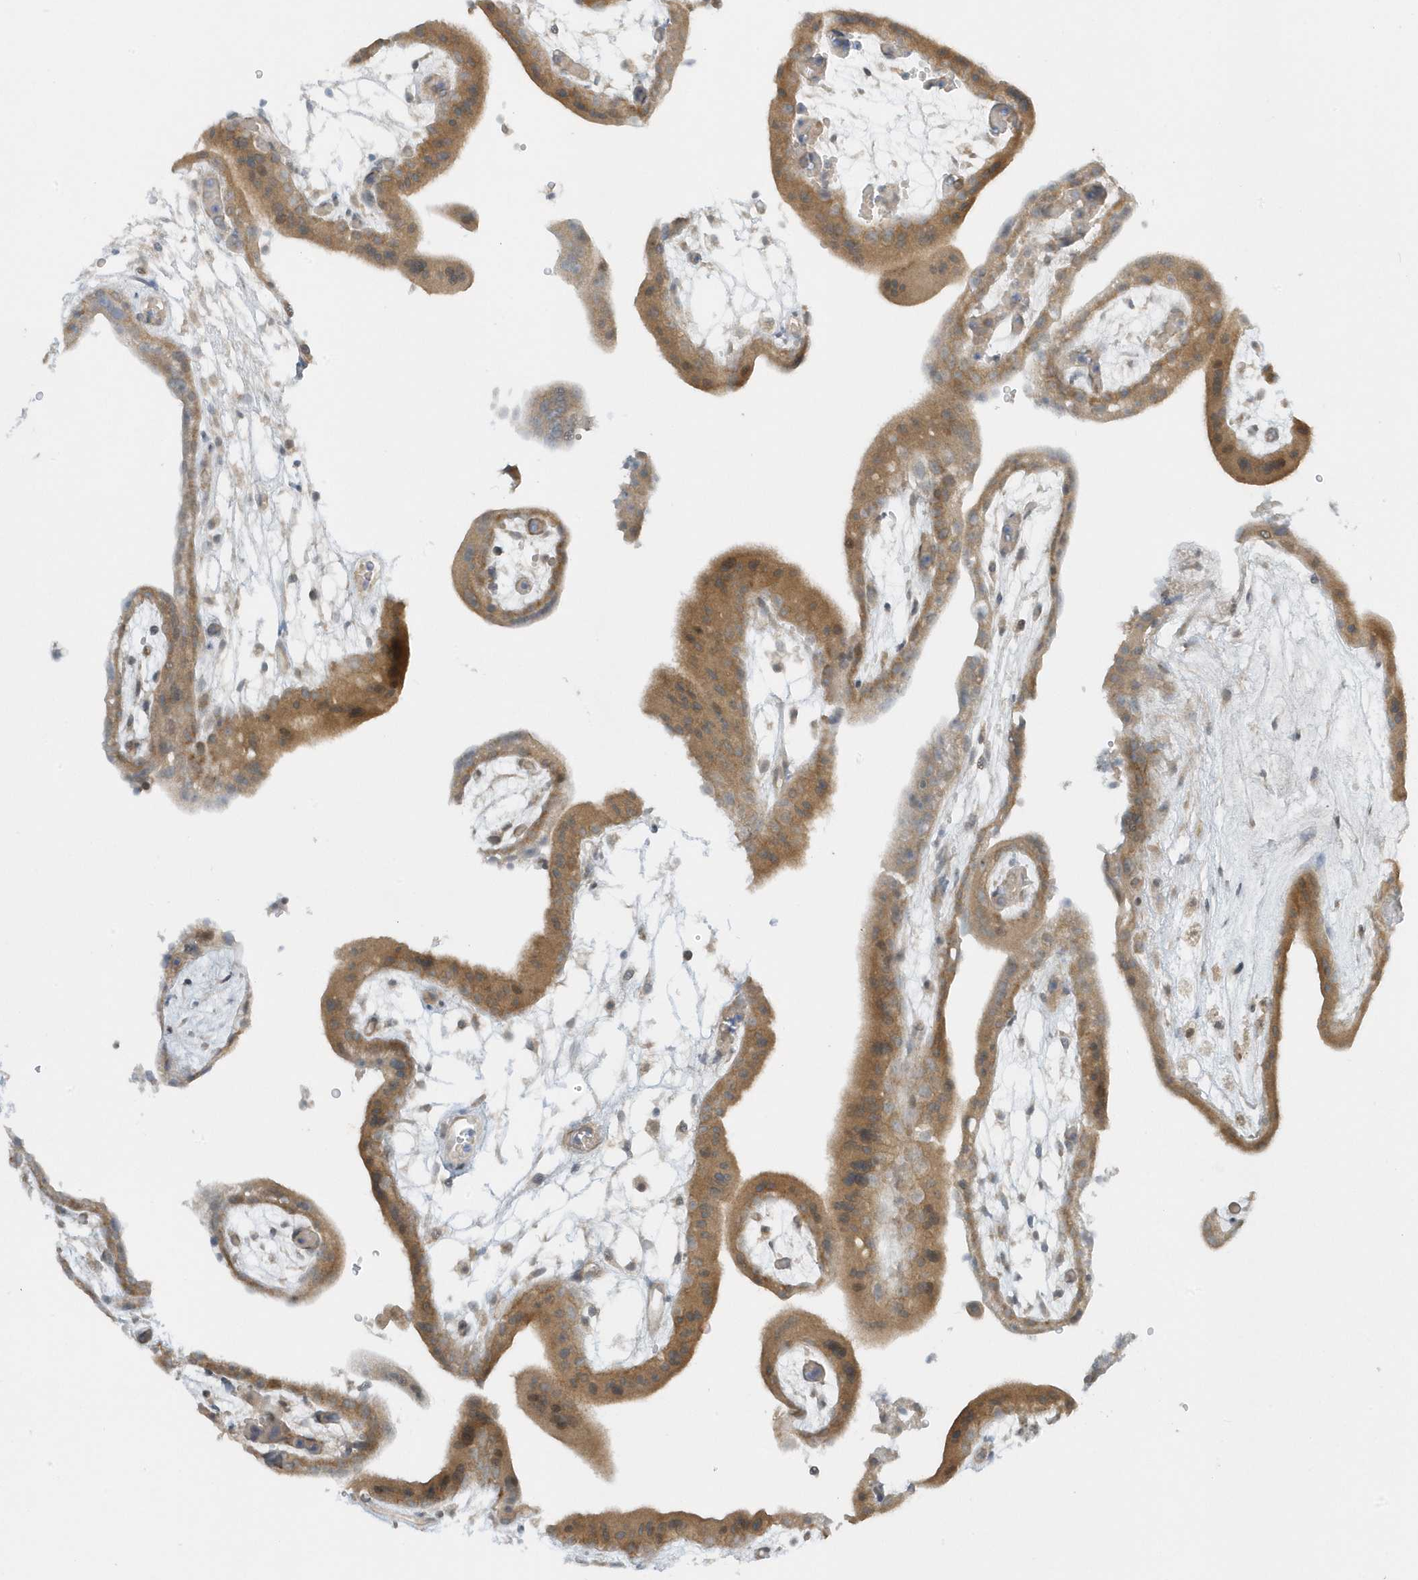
{"staining": {"intensity": "weak", "quantity": ">75%", "location": "cytoplasmic/membranous"}, "tissue": "placenta", "cell_type": "Decidual cells", "image_type": "normal", "snomed": [{"axis": "morphology", "description": "Normal tissue, NOS"}, {"axis": "topography", "description": "Placenta"}], "caption": "A brown stain highlights weak cytoplasmic/membranous expression of a protein in decidual cells of normal placenta. Using DAB (3,3'-diaminobenzidine) (brown) and hematoxylin (blue) stains, captured at high magnification using brightfield microscopy.", "gene": "SCN3A", "patient": {"sex": "female", "age": 18}}